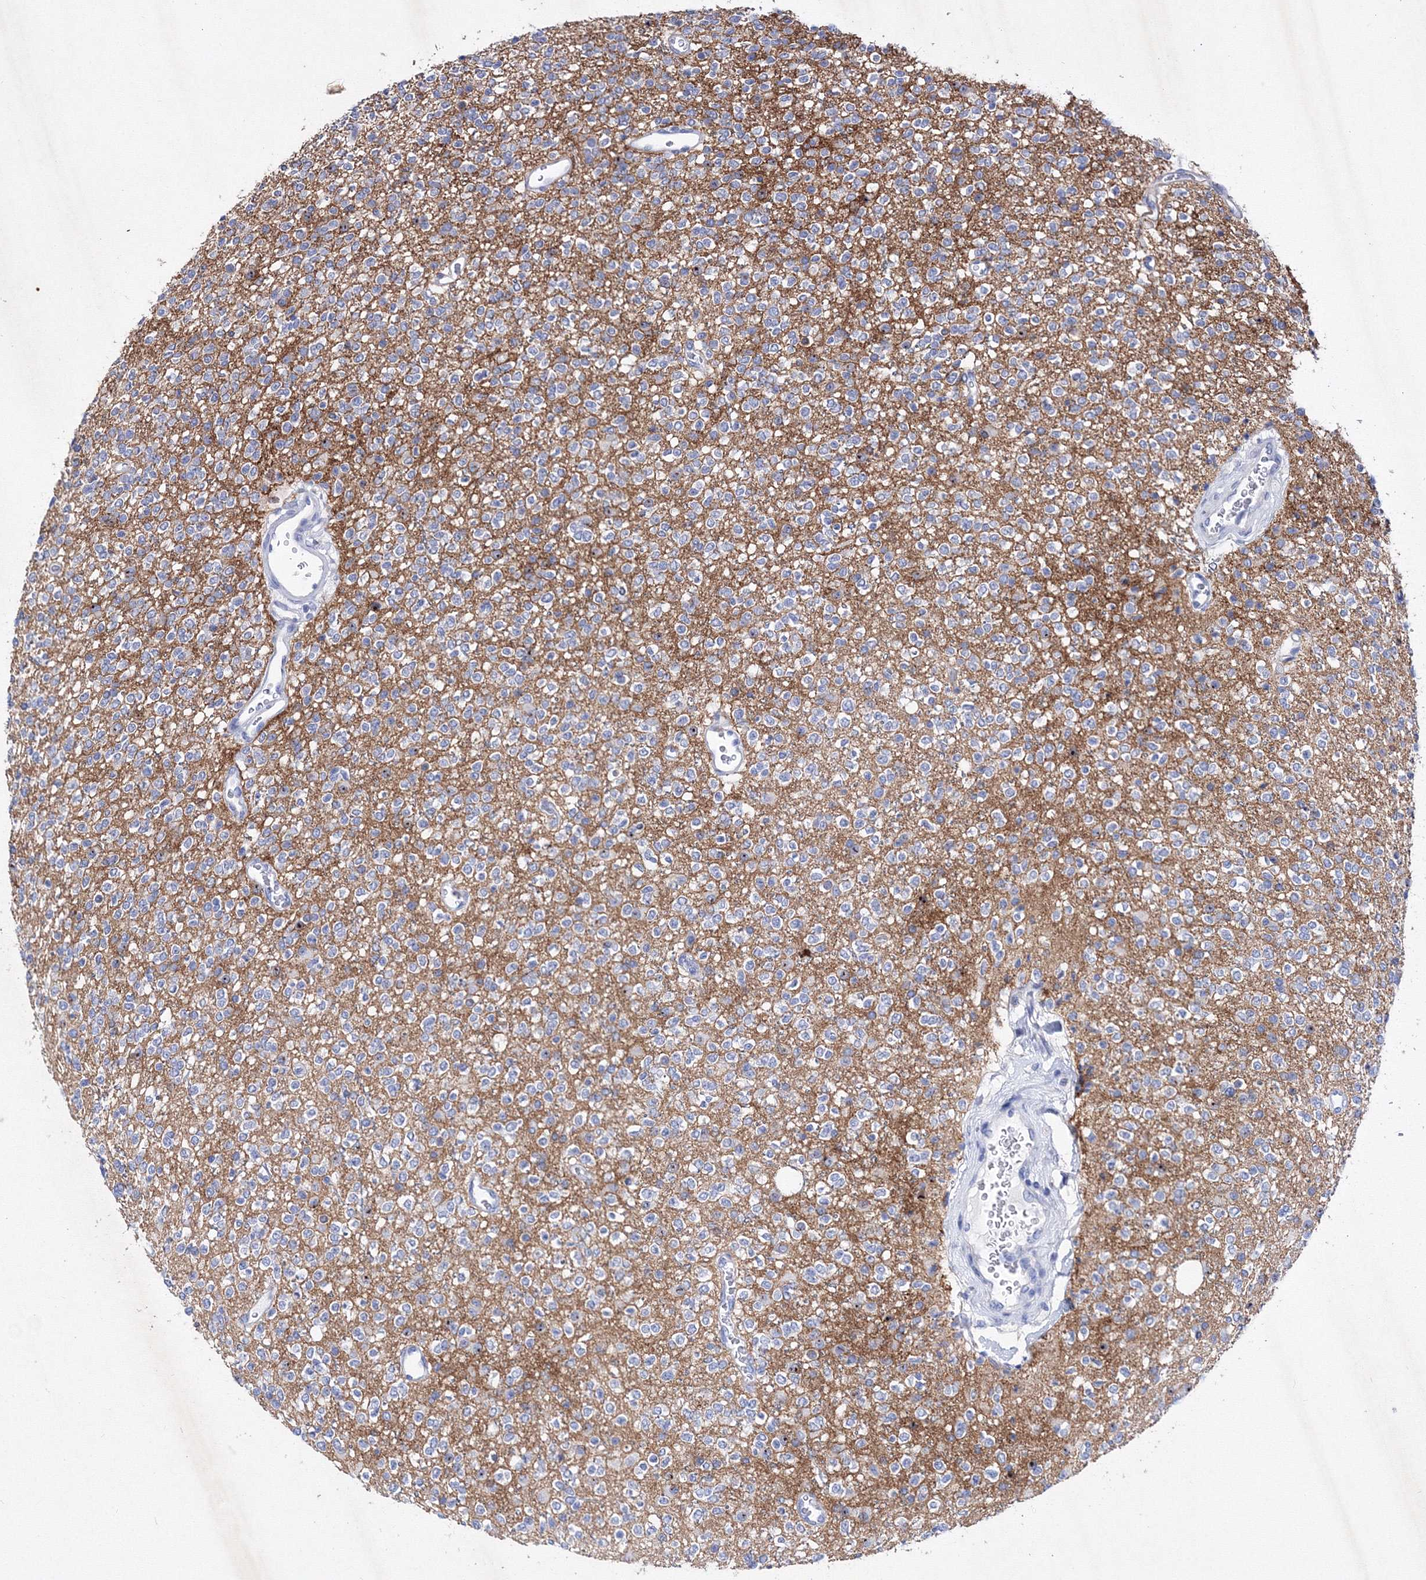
{"staining": {"intensity": "negative", "quantity": "none", "location": "none"}, "tissue": "glioma", "cell_type": "Tumor cells", "image_type": "cancer", "snomed": [{"axis": "morphology", "description": "Glioma, malignant, High grade"}, {"axis": "topography", "description": "Brain"}], "caption": "Protein analysis of high-grade glioma (malignant) exhibits no significant positivity in tumor cells.", "gene": "GPN1", "patient": {"sex": "male", "age": 34}}